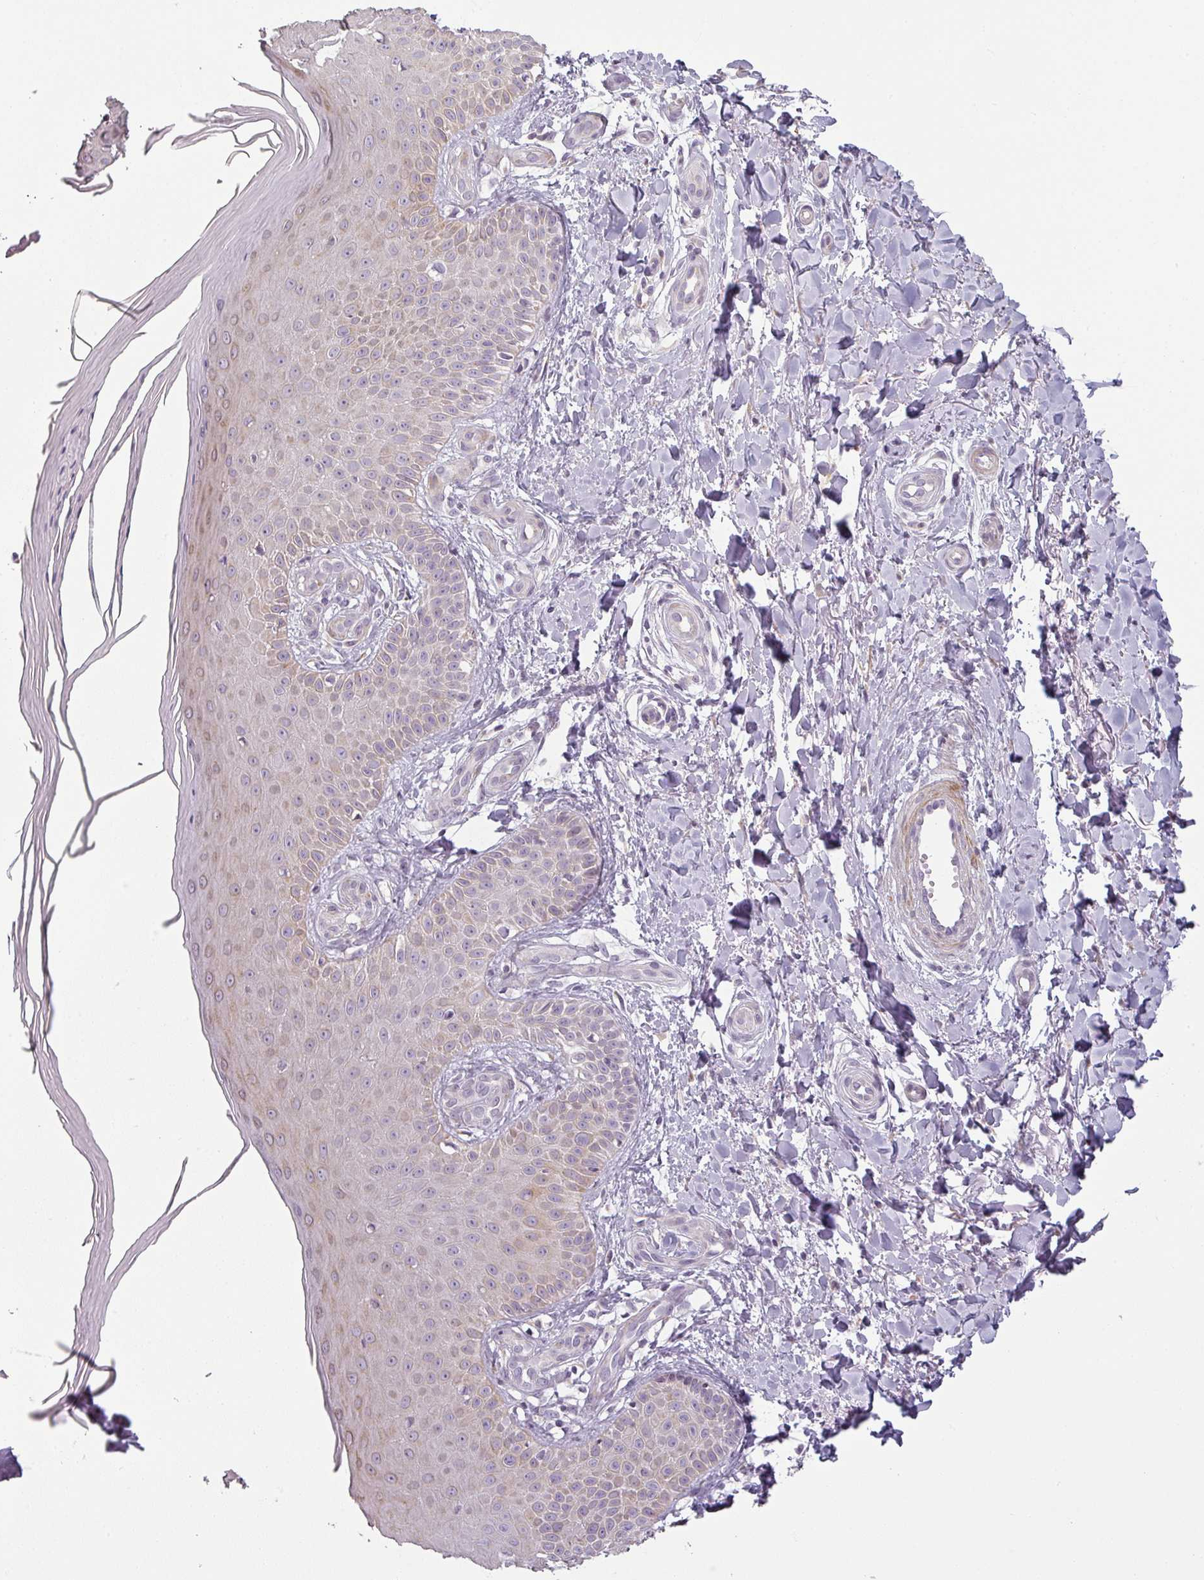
{"staining": {"intensity": "weak", "quantity": "<25%", "location": "cytoplasmic/membranous"}, "tissue": "skin", "cell_type": "Fibroblasts", "image_type": "normal", "snomed": [{"axis": "morphology", "description": "Normal tissue, NOS"}, {"axis": "topography", "description": "Skin"}], "caption": "Benign skin was stained to show a protein in brown. There is no significant expression in fibroblasts.", "gene": "CCDC144A", "patient": {"sex": "male", "age": 81}}